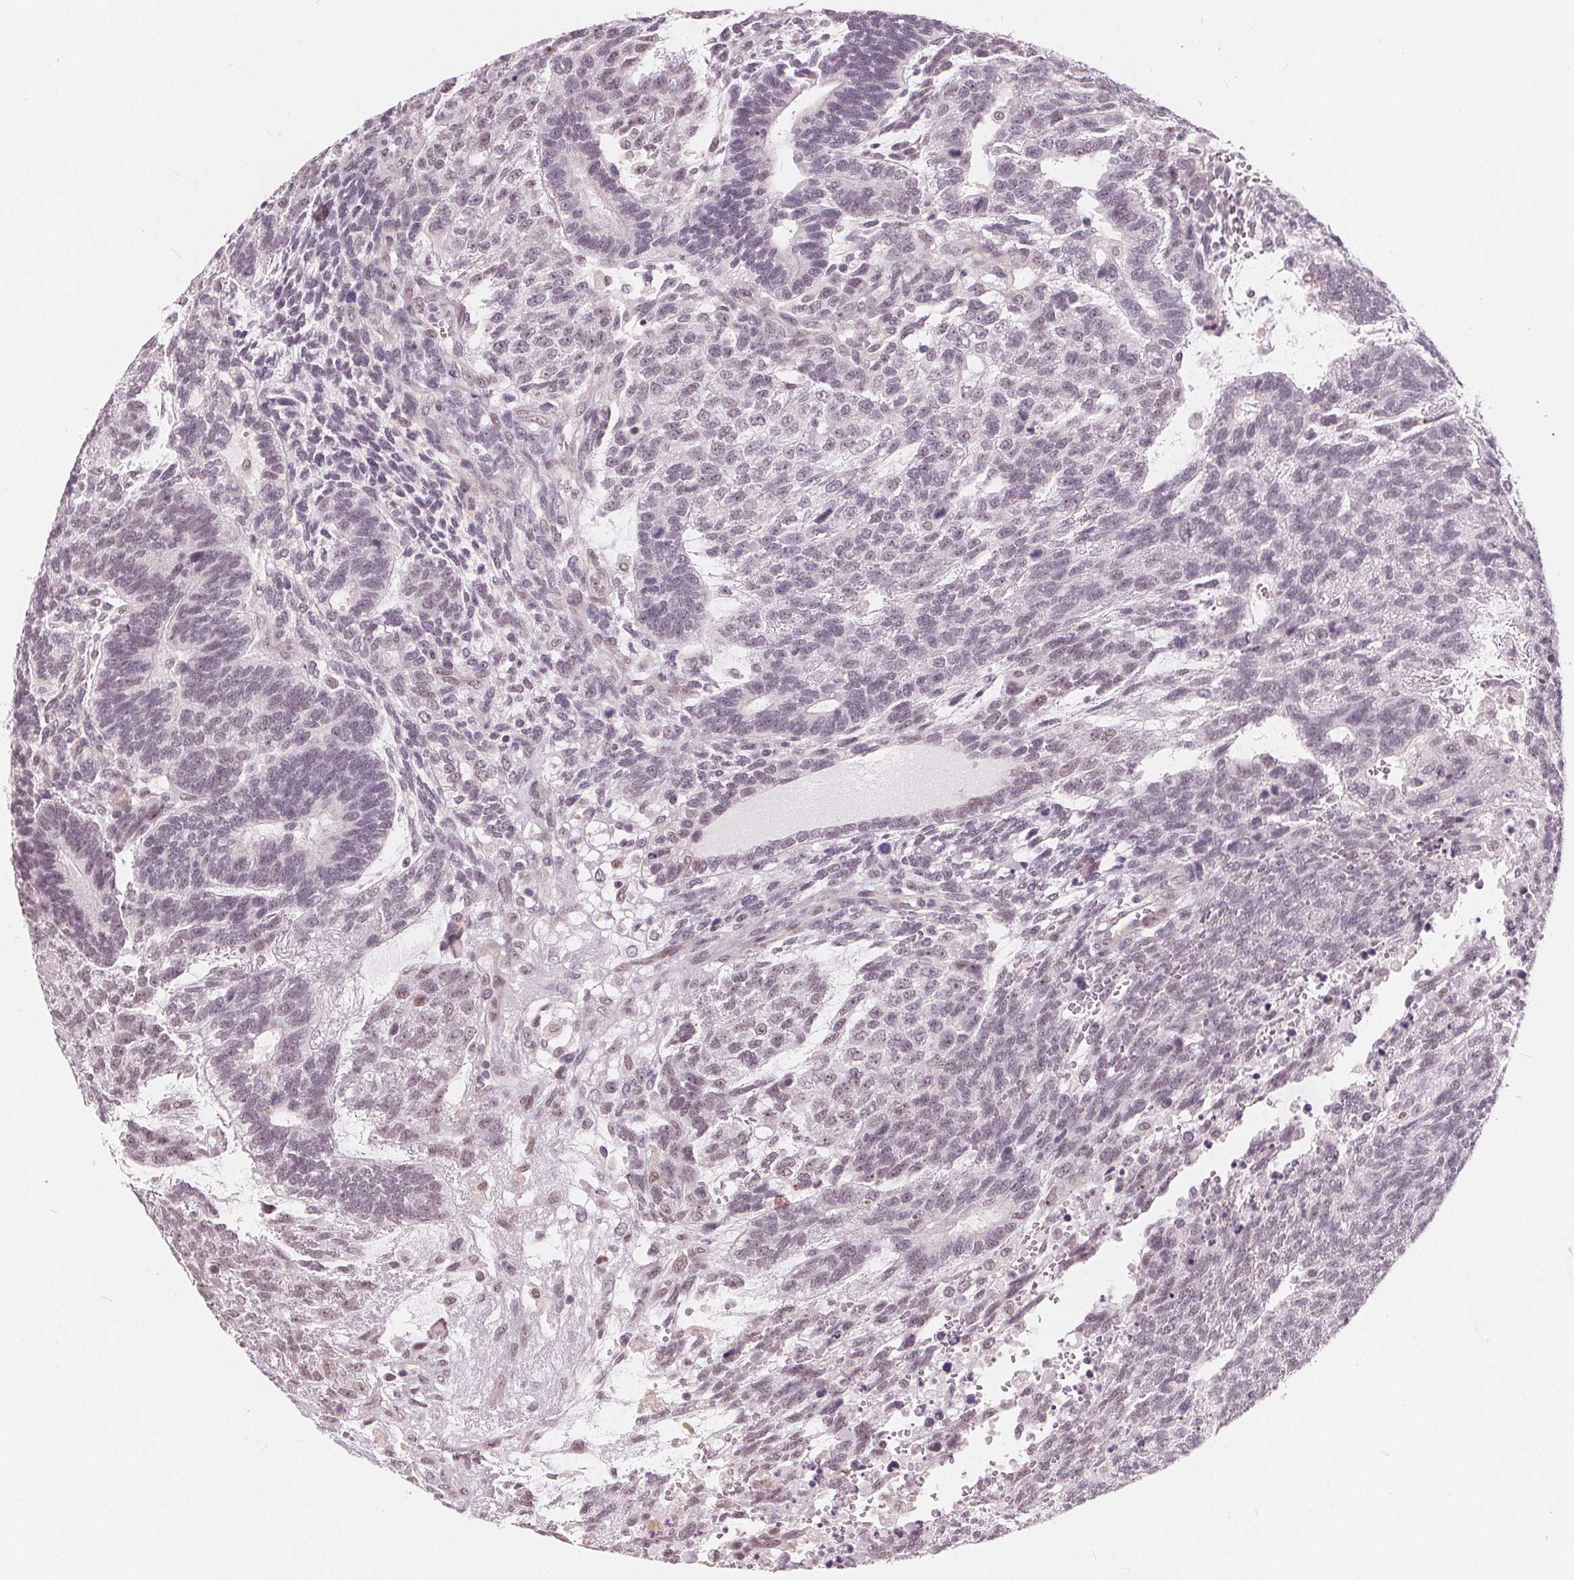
{"staining": {"intensity": "negative", "quantity": "none", "location": "none"}, "tissue": "testis cancer", "cell_type": "Tumor cells", "image_type": "cancer", "snomed": [{"axis": "morphology", "description": "Carcinoma, Embryonal, NOS"}, {"axis": "topography", "description": "Testis"}], "caption": "An immunohistochemistry (IHC) photomicrograph of testis cancer is shown. There is no staining in tumor cells of testis cancer.", "gene": "NUP210L", "patient": {"sex": "male", "age": 23}}